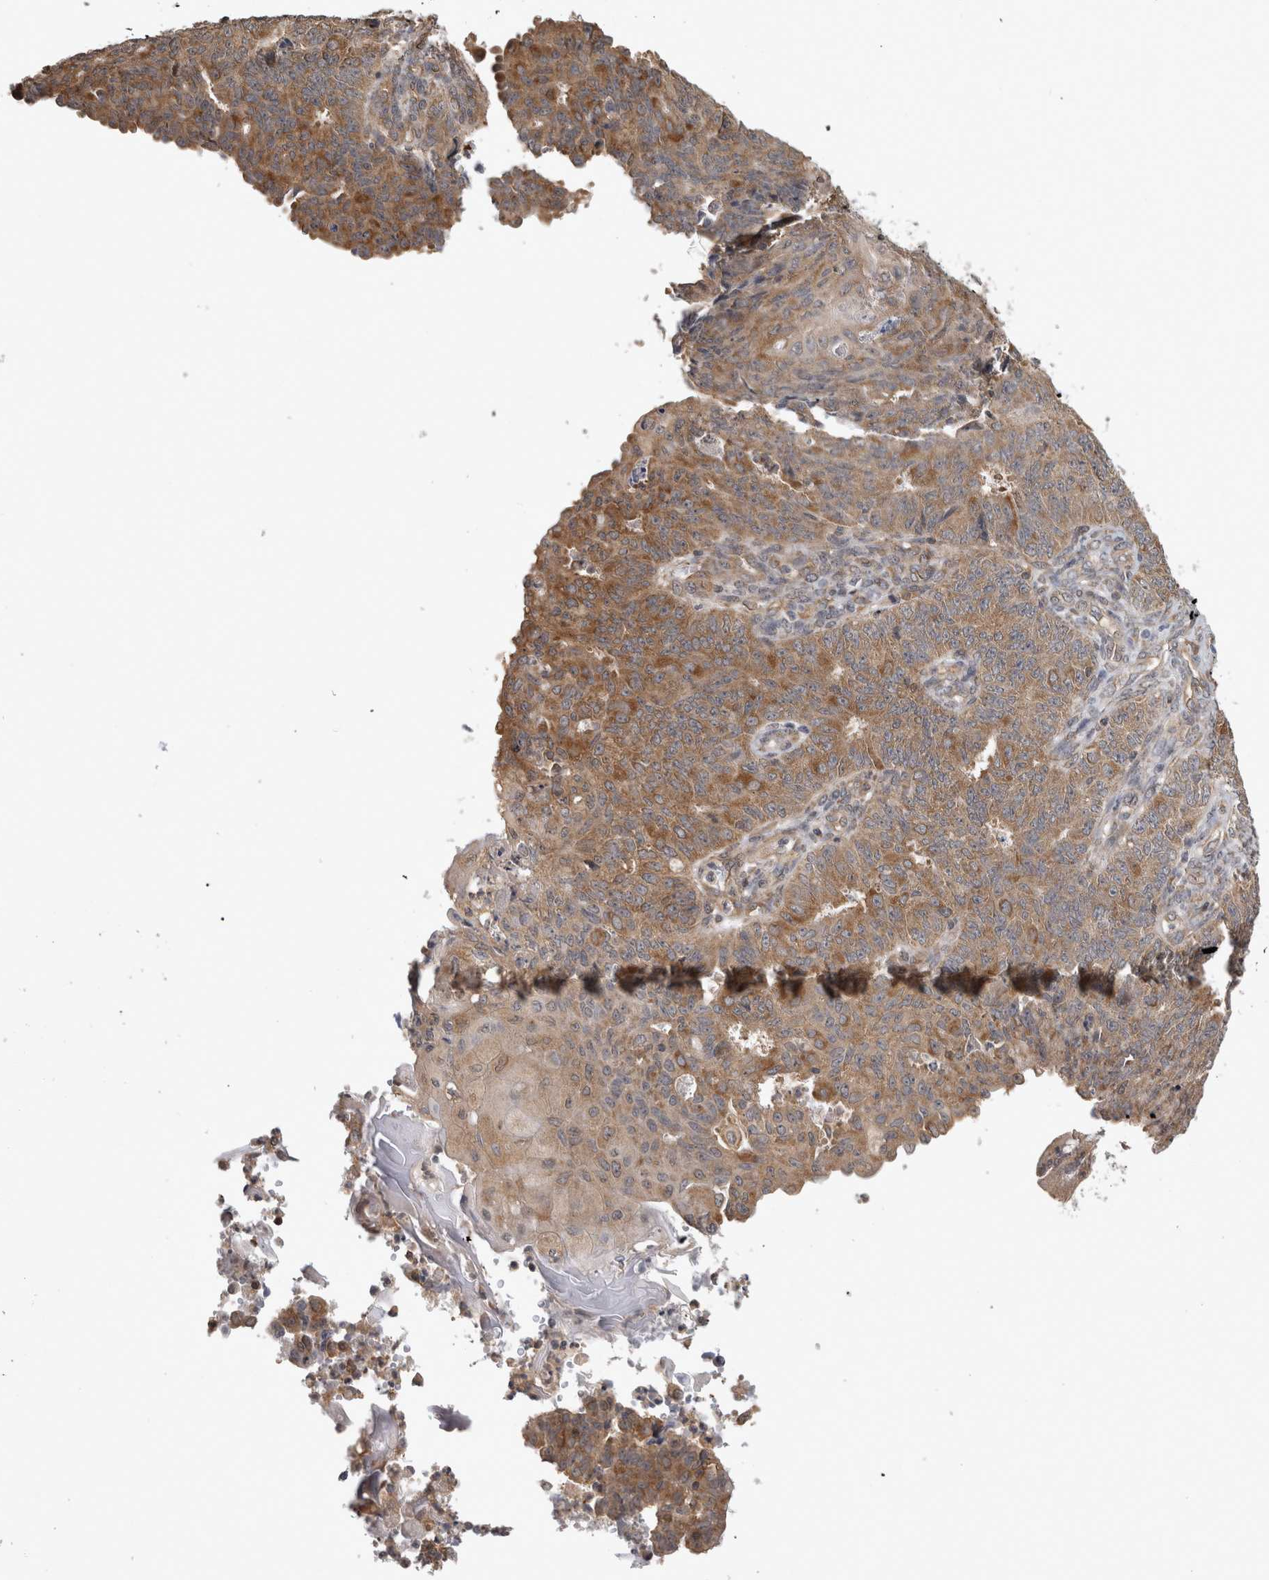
{"staining": {"intensity": "moderate", "quantity": ">75%", "location": "cytoplasmic/membranous"}, "tissue": "endometrial cancer", "cell_type": "Tumor cells", "image_type": "cancer", "snomed": [{"axis": "morphology", "description": "Adenocarcinoma, NOS"}, {"axis": "topography", "description": "Endometrium"}], "caption": "Endometrial cancer was stained to show a protein in brown. There is medium levels of moderate cytoplasmic/membranous positivity in about >75% of tumor cells.", "gene": "ATXN2", "patient": {"sex": "female", "age": 32}}